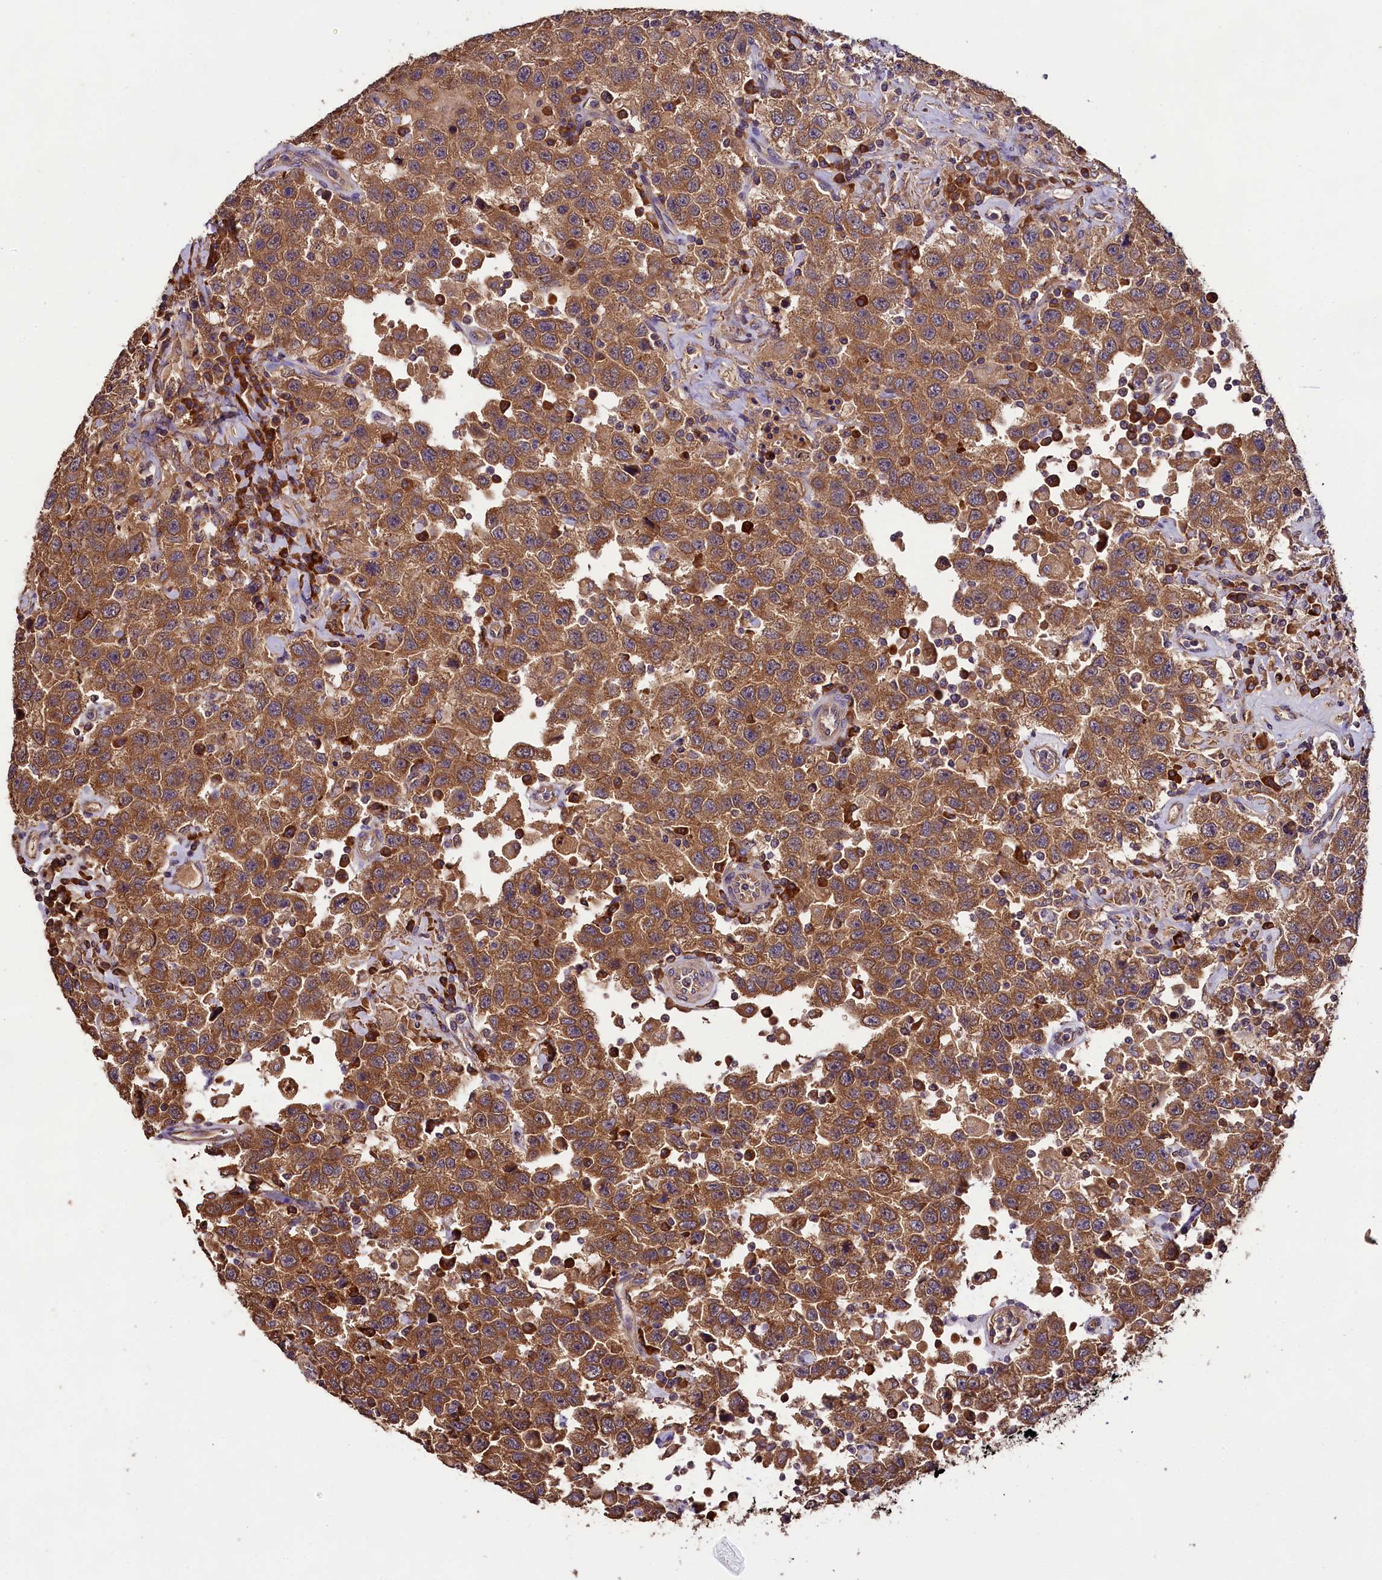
{"staining": {"intensity": "moderate", "quantity": ">75%", "location": "cytoplasmic/membranous"}, "tissue": "testis cancer", "cell_type": "Tumor cells", "image_type": "cancer", "snomed": [{"axis": "morphology", "description": "Seminoma, NOS"}, {"axis": "topography", "description": "Testis"}], "caption": "Immunohistochemistry micrograph of testis seminoma stained for a protein (brown), which shows medium levels of moderate cytoplasmic/membranous staining in about >75% of tumor cells.", "gene": "ENKD1", "patient": {"sex": "male", "age": 41}}